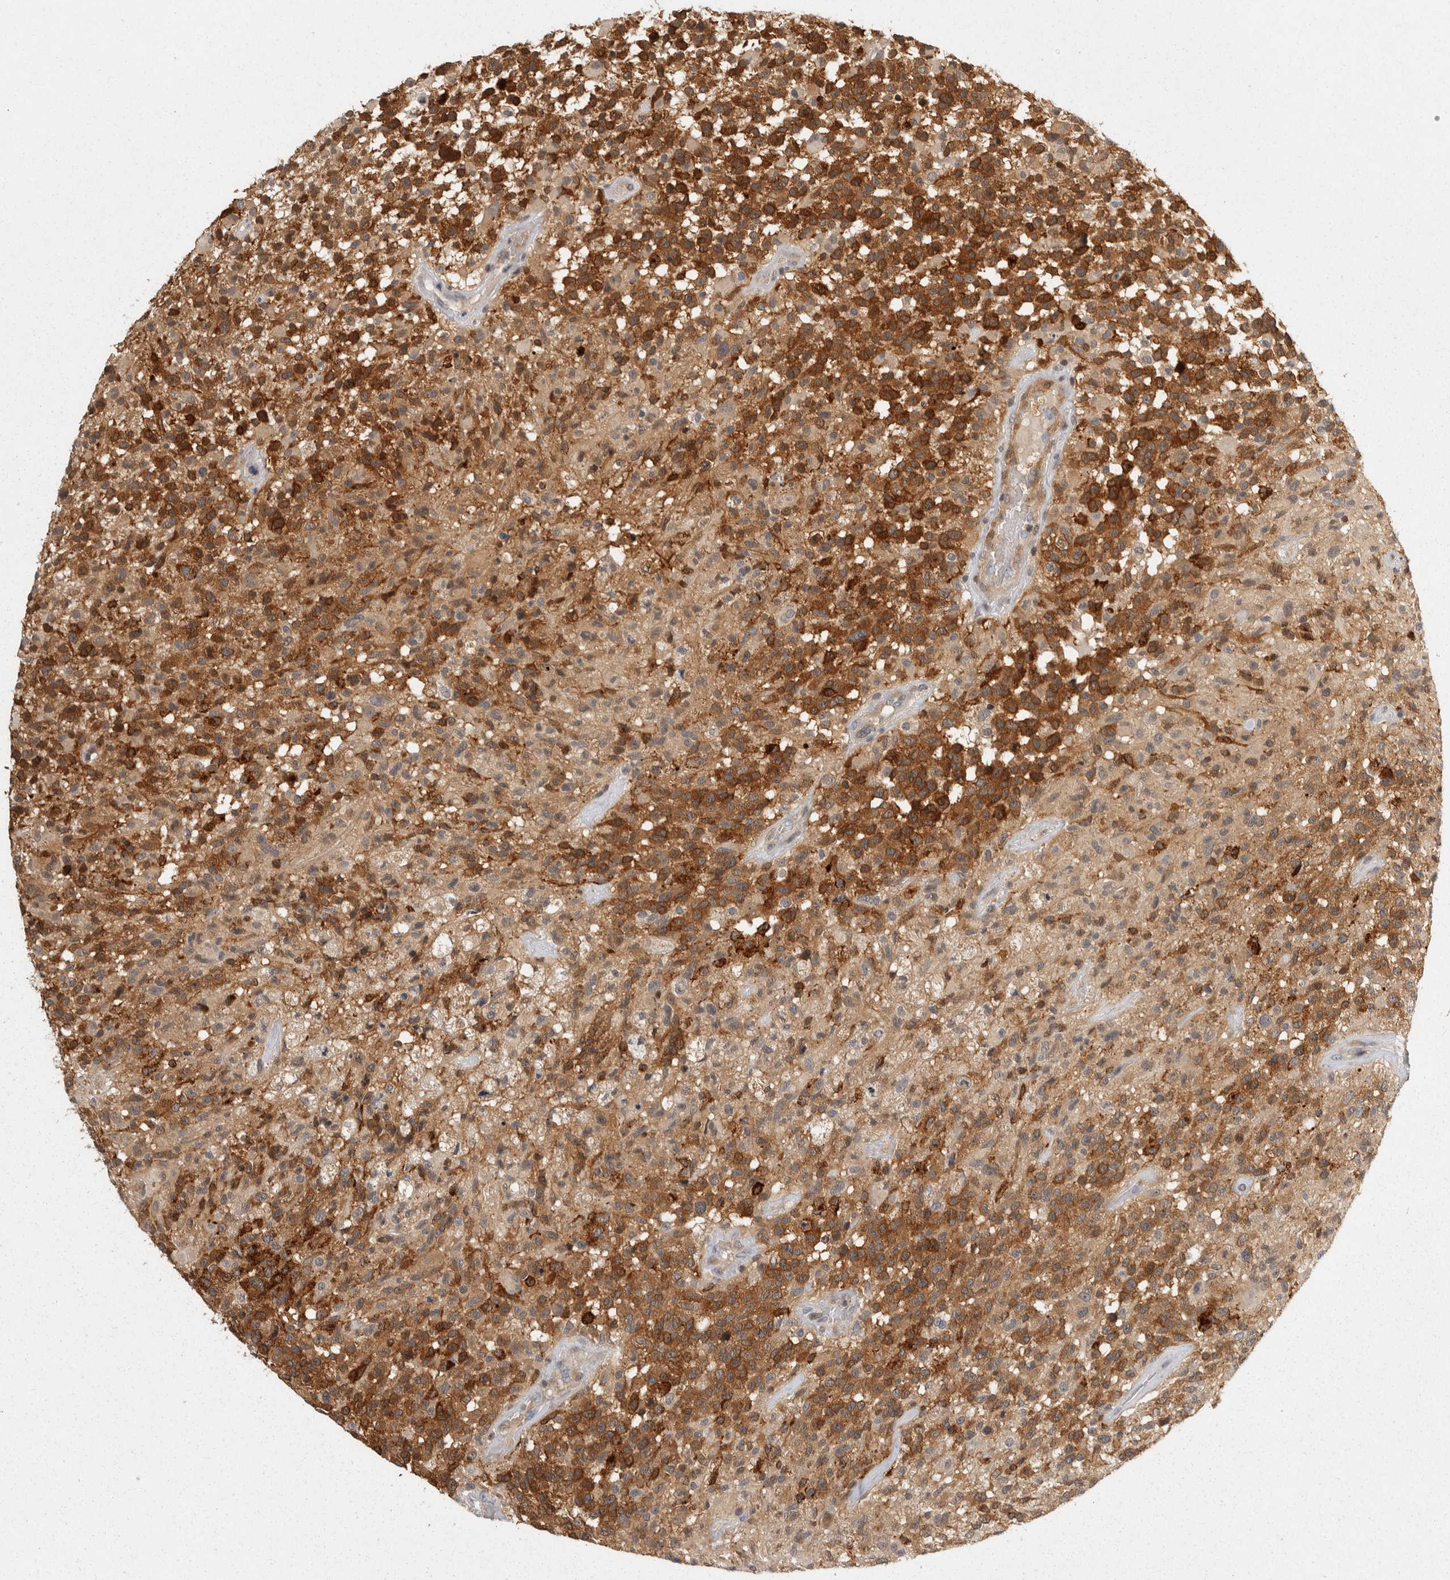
{"staining": {"intensity": "strong", "quantity": "25%-75%", "location": "cytoplasmic/membranous"}, "tissue": "glioma", "cell_type": "Tumor cells", "image_type": "cancer", "snomed": [{"axis": "morphology", "description": "Glioma, malignant, High grade"}, {"axis": "morphology", "description": "Glioblastoma, NOS"}, {"axis": "topography", "description": "Brain"}], "caption": "Approximately 25%-75% of tumor cells in glioma exhibit strong cytoplasmic/membranous protein positivity as visualized by brown immunohistochemical staining.", "gene": "ACAT2", "patient": {"sex": "male", "age": 60}}